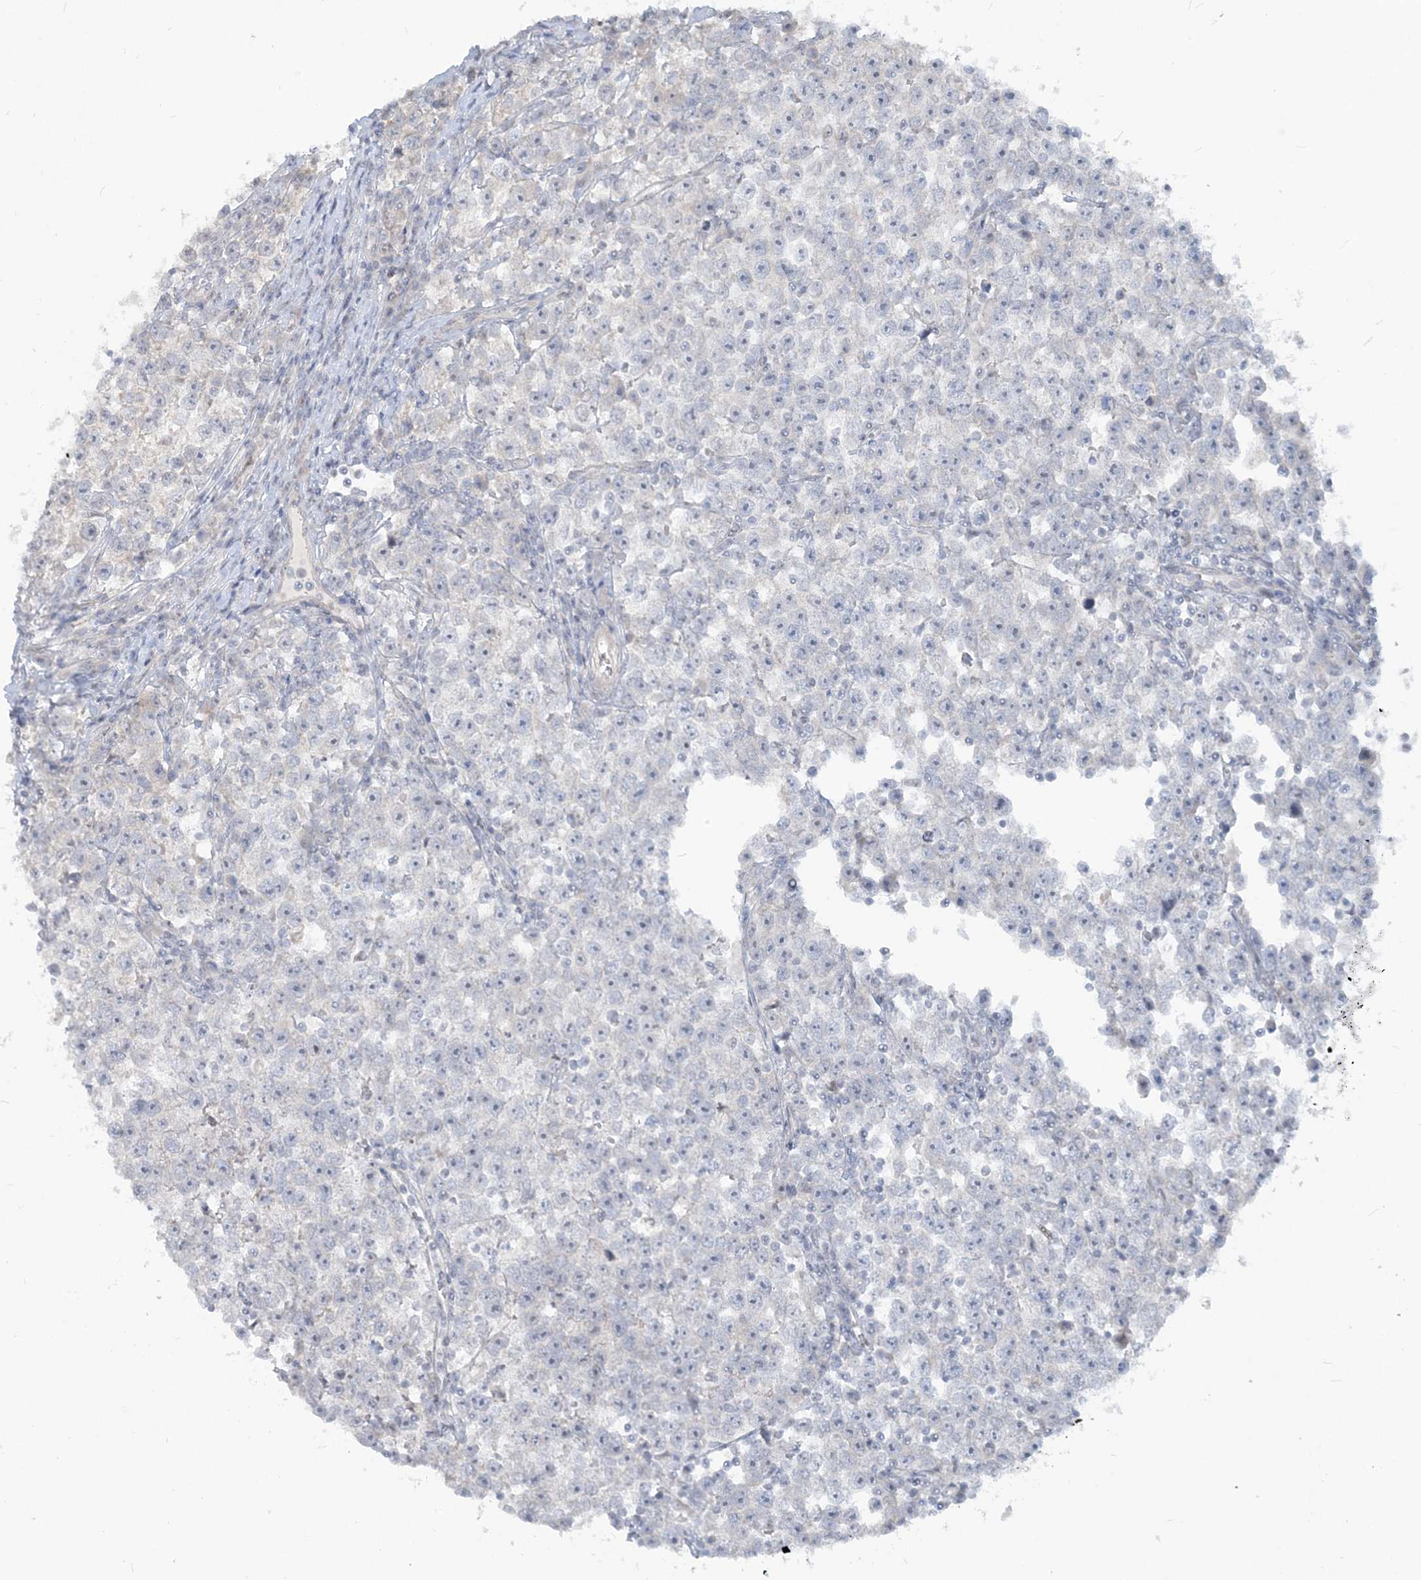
{"staining": {"intensity": "negative", "quantity": "none", "location": "none"}, "tissue": "testis cancer", "cell_type": "Tumor cells", "image_type": "cancer", "snomed": [{"axis": "morphology", "description": "Normal tissue, NOS"}, {"axis": "morphology", "description": "Seminoma, NOS"}, {"axis": "topography", "description": "Testis"}], "caption": "Immunohistochemistry of testis cancer (seminoma) shows no expression in tumor cells.", "gene": "SDAD1", "patient": {"sex": "male", "age": 43}}